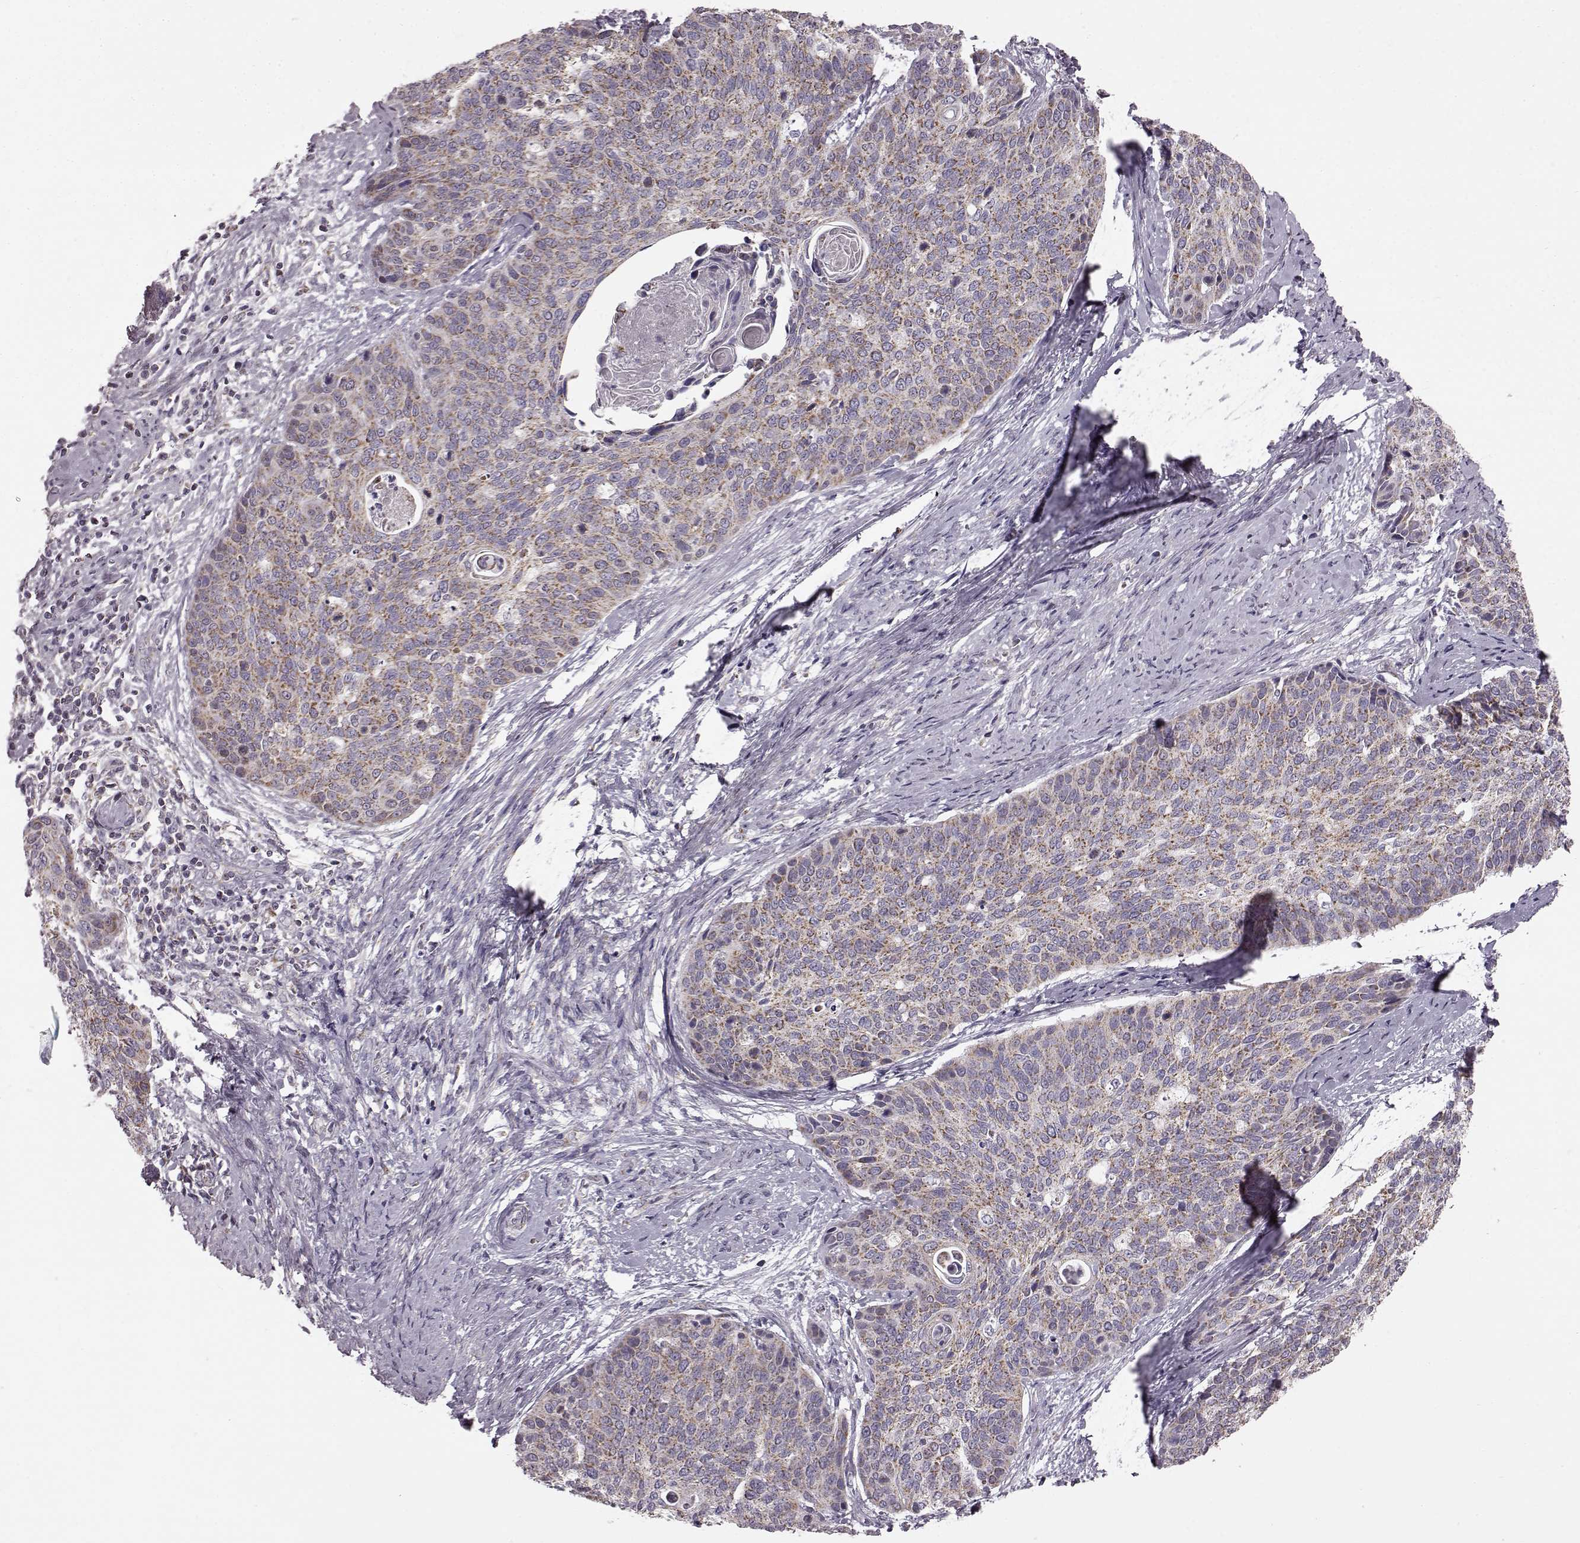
{"staining": {"intensity": "moderate", "quantity": ">75%", "location": "cytoplasmic/membranous"}, "tissue": "cervical cancer", "cell_type": "Tumor cells", "image_type": "cancer", "snomed": [{"axis": "morphology", "description": "Squamous cell carcinoma, NOS"}, {"axis": "topography", "description": "Cervix"}], "caption": "DAB immunohistochemical staining of cervical squamous cell carcinoma demonstrates moderate cytoplasmic/membranous protein expression in approximately >75% of tumor cells. (DAB IHC with brightfield microscopy, high magnification).", "gene": "FAM8A1", "patient": {"sex": "female", "age": 69}}